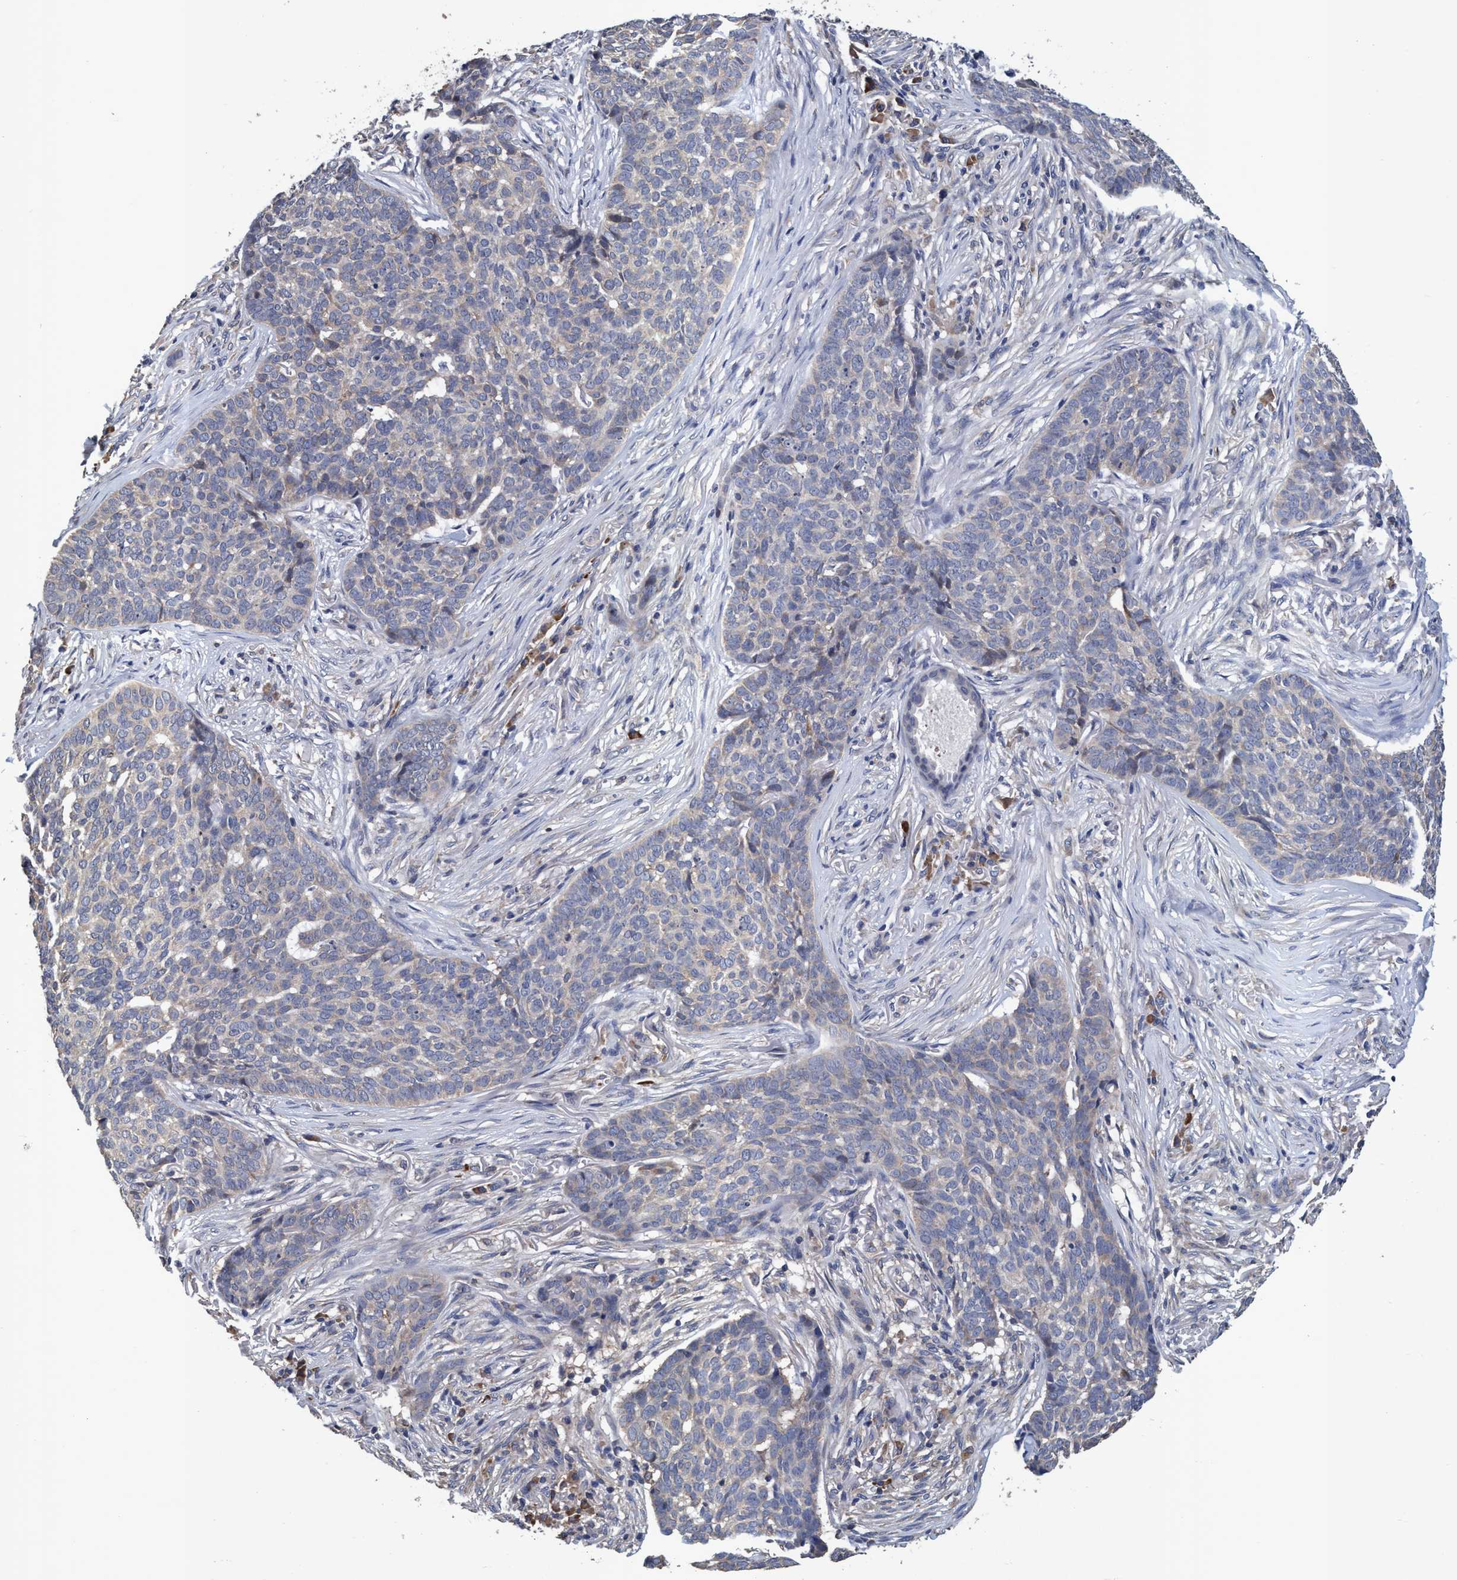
{"staining": {"intensity": "negative", "quantity": "none", "location": "none"}, "tissue": "skin cancer", "cell_type": "Tumor cells", "image_type": "cancer", "snomed": [{"axis": "morphology", "description": "Basal cell carcinoma"}, {"axis": "topography", "description": "Skin"}], "caption": "Tumor cells are negative for protein expression in human skin basal cell carcinoma.", "gene": "CALCOCO2", "patient": {"sex": "male", "age": 85}}